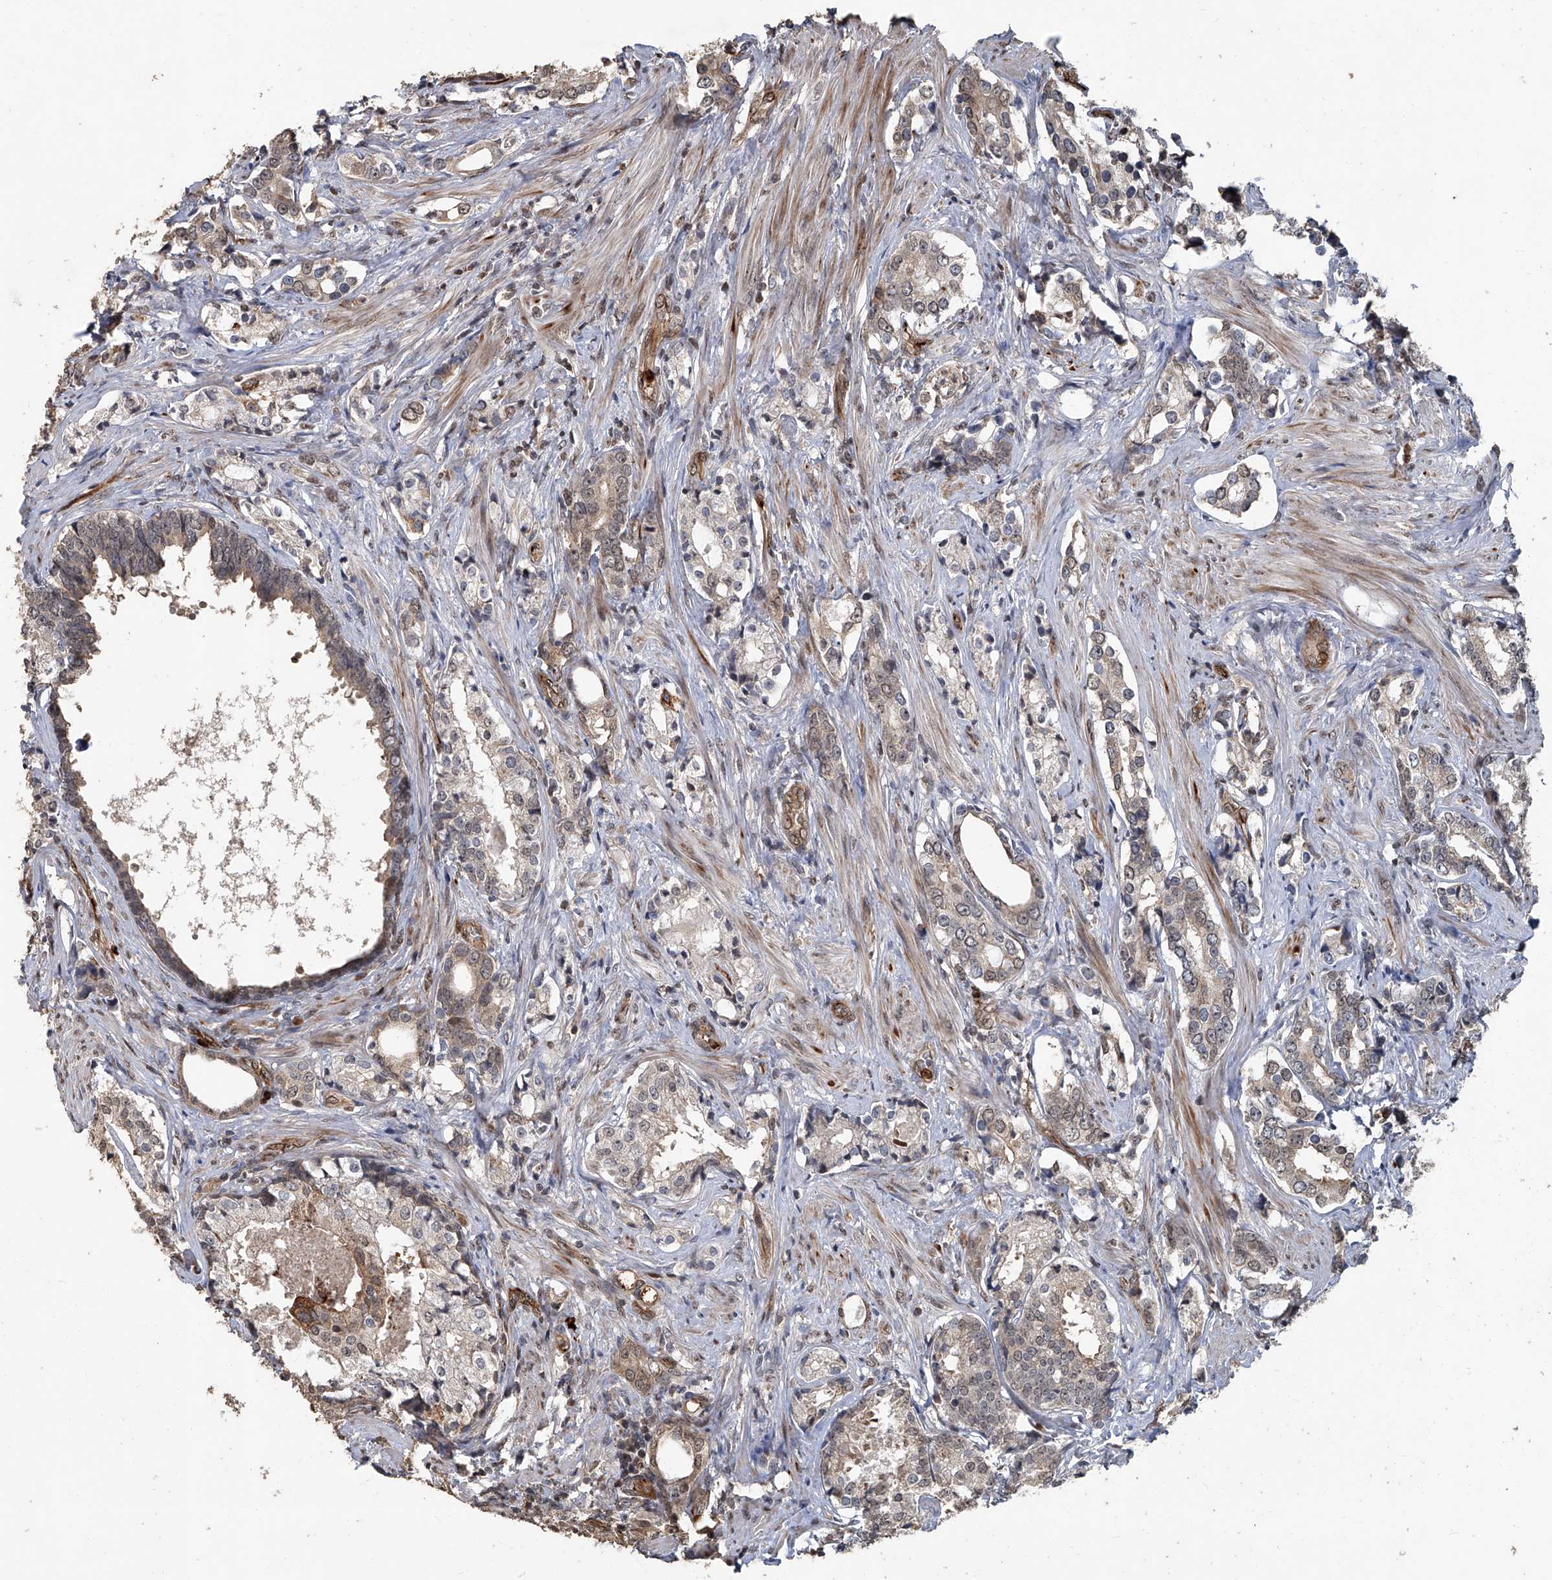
{"staining": {"intensity": "weak", "quantity": "<25%", "location": "cytoplasmic/membranous,nuclear"}, "tissue": "prostate cancer", "cell_type": "Tumor cells", "image_type": "cancer", "snomed": [{"axis": "morphology", "description": "Adenocarcinoma, High grade"}, {"axis": "topography", "description": "Prostate"}], "caption": "A histopathology image of prostate cancer stained for a protein exhibits no brown staining in tumor cells. Nuclei are stained in blue.", "gene": "GPR132", "patient": {"sex": "male", "age": 58}}